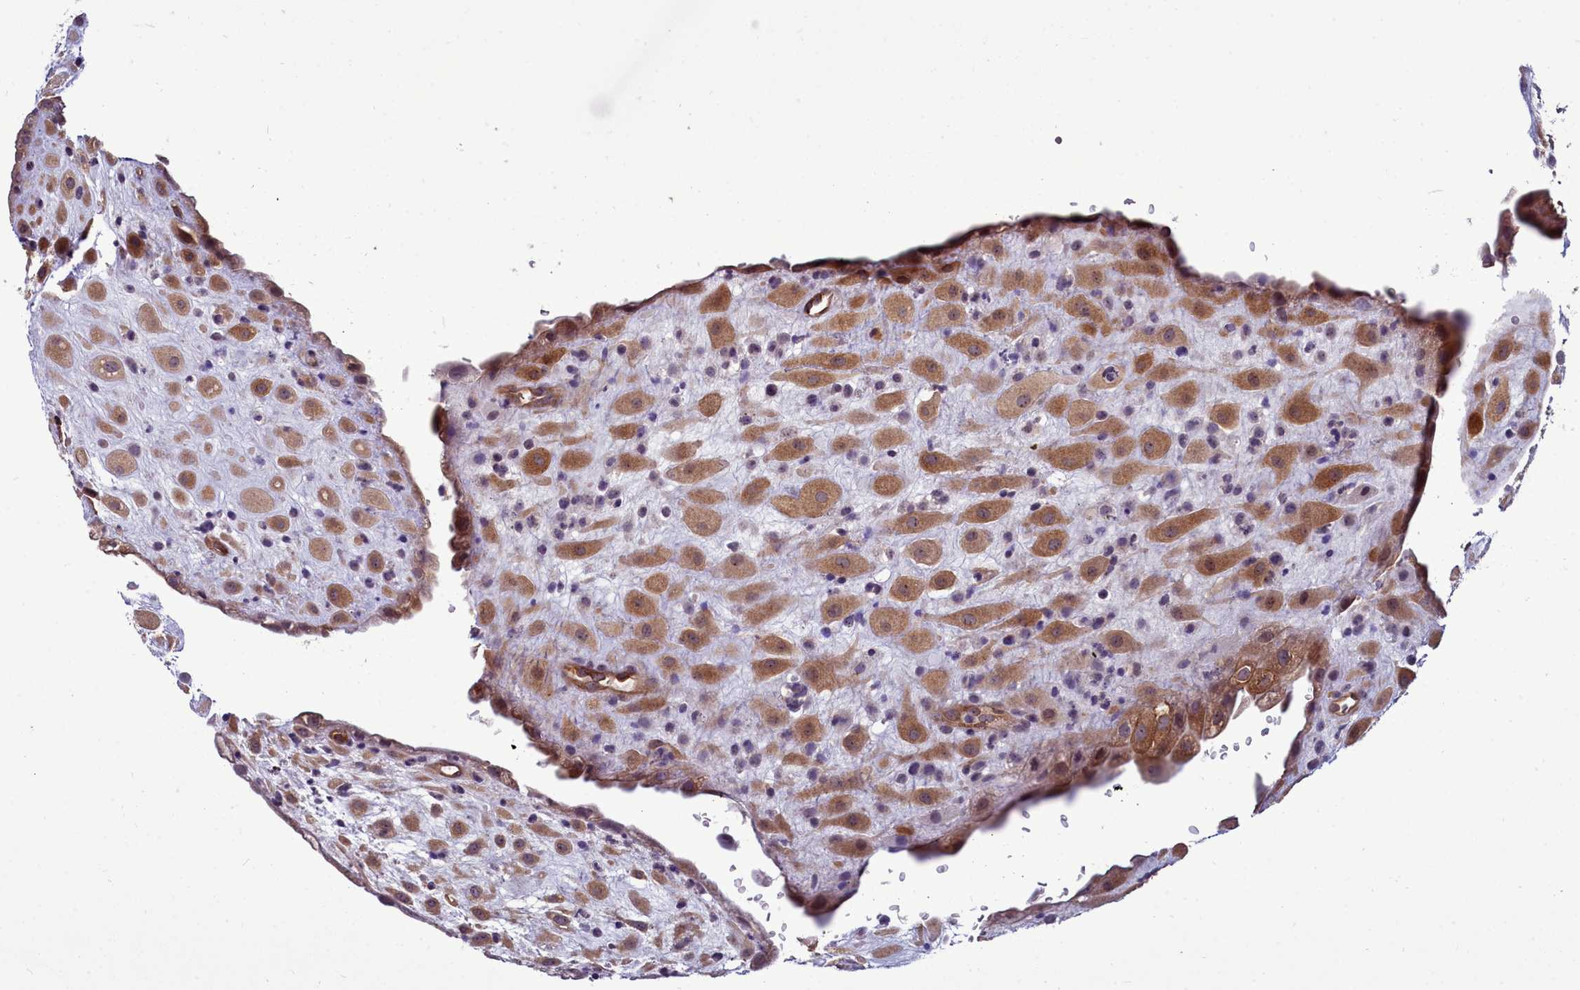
{"staining": {"intensity": "moderate", "quantity": ">75%", "location": "cytoplasmic/membranous"}, "tissue": "placenta", "cell_type": "Decidual cells", "image_type": "normal", "snomed": [{"axis": "morphology", "description": "Normal tissue, NOS"}, {"axis": "topography", "description": "Placenta"}], "caption": "Moderate cytoplasmic/membranous protein expression is seen in approximately >75% of decidual cells in placenta. (DAB IHC, brown staining for protein, blue staining for nuclei).", "gene": "BCAR1", "patient": {"sex": "female", "age": 35}}